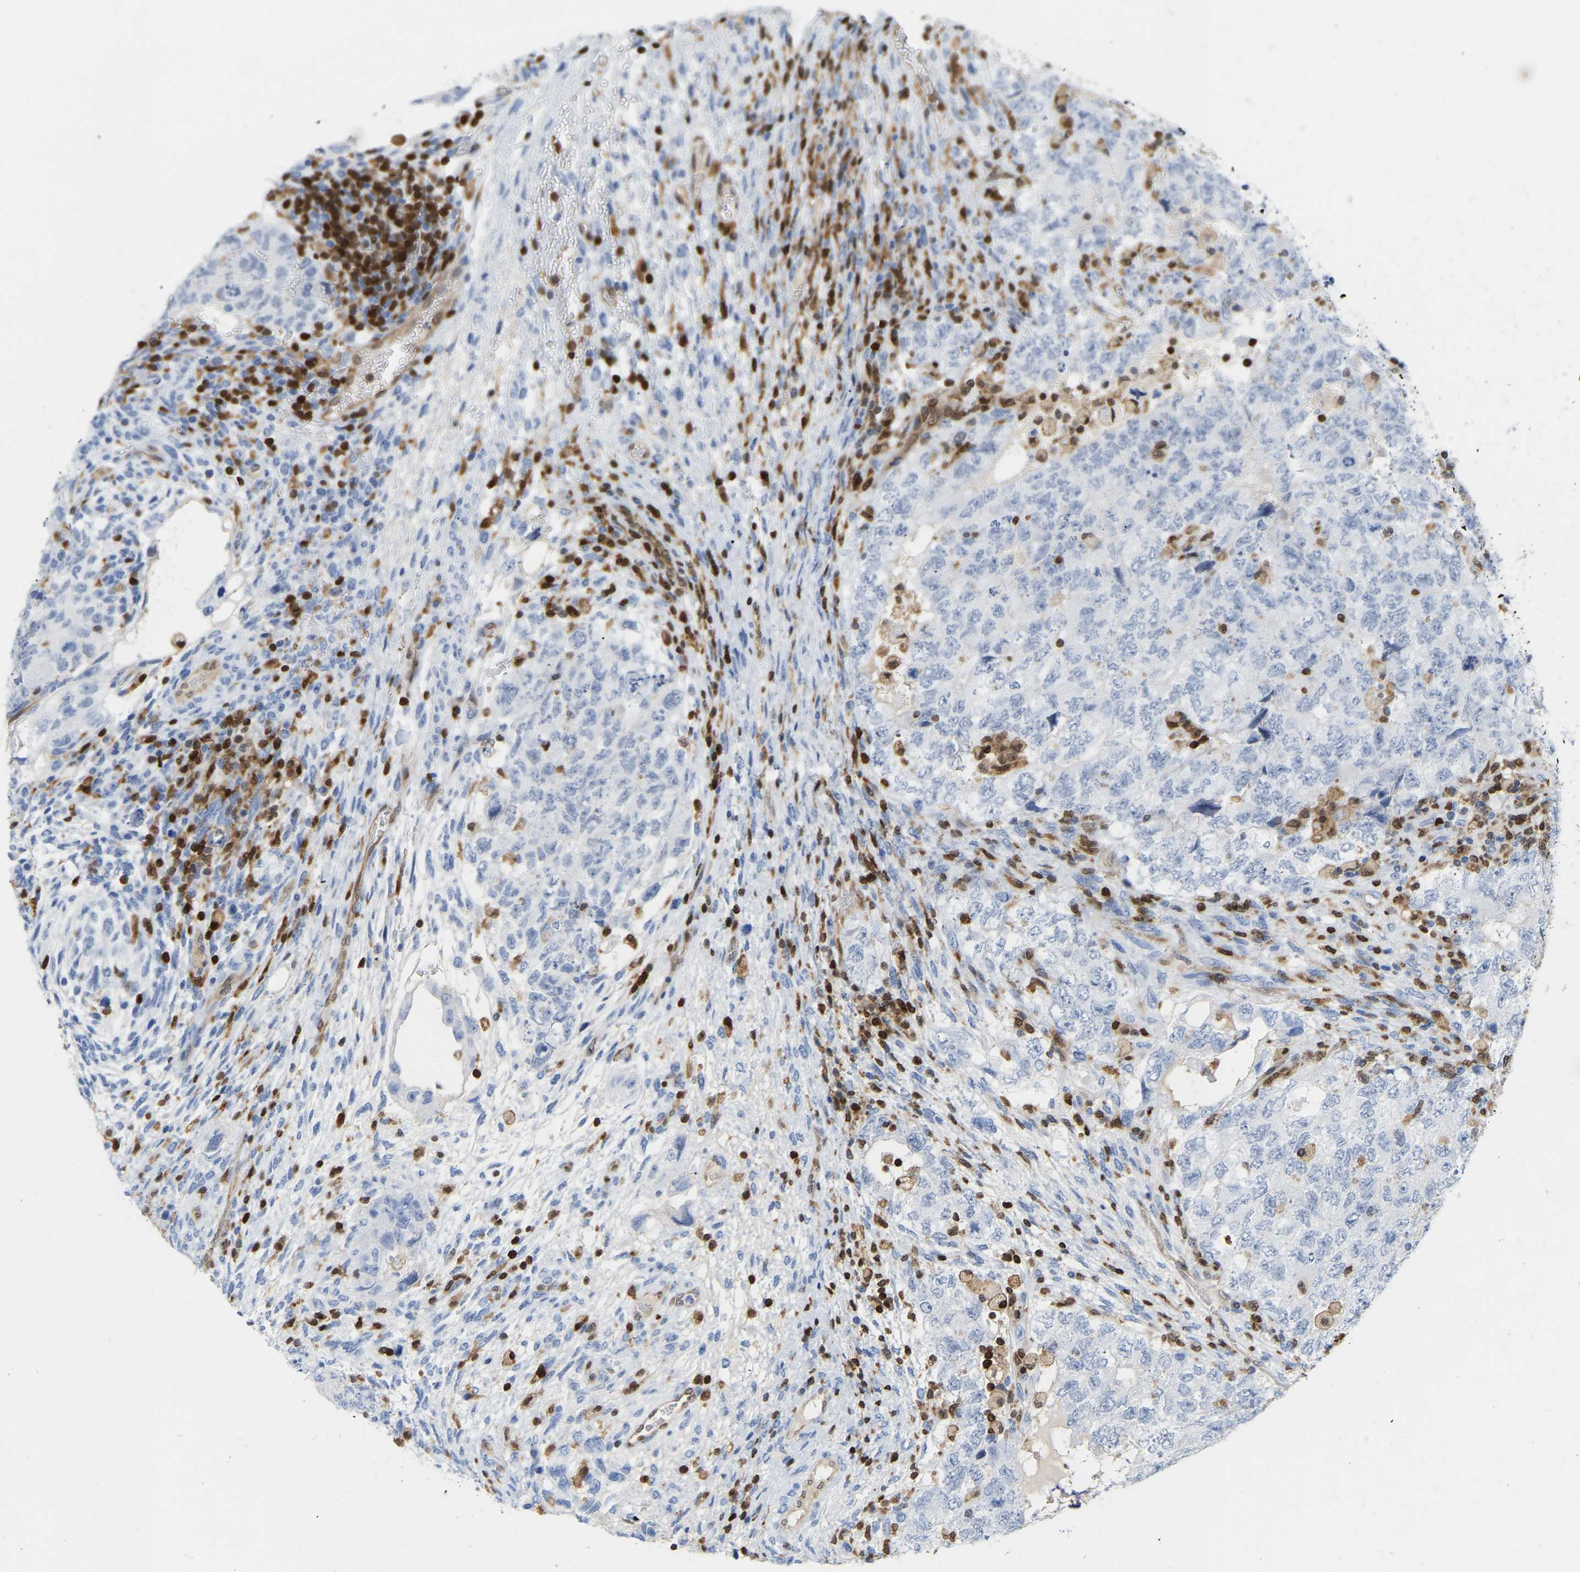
{"staining": {"intensity": "negative", "quantity": "none", "location": "none"}, "tissue": "testis cancer", "cell_type": "Tumor cells", "image_type": "cancer", "snomed": [{"axis": "morphology", "description": "Carcinoma, Embryonal, NOS"}, {"axis": "topography", "description": "Testis"}], "caption": "Tumor cells are negative for protein expression in human testis cancer.", "gene": "GIMAP4", "patient": {"sex": "male", "age": 36}}